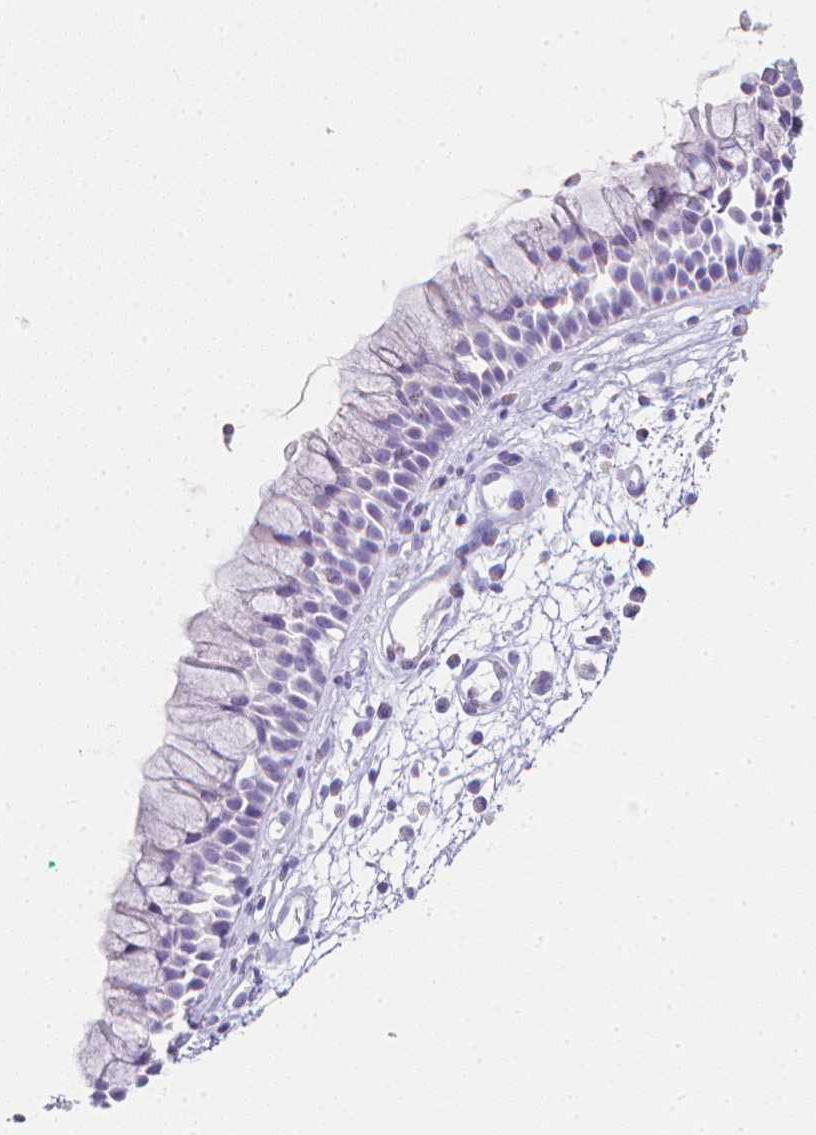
{"staining": {"intensity": "negative", "quantity": "none", "location": "none"}, "tissue": "nasopharynx", "cell_type": "Respiratory epithelial cells", "image_type": "normal", "snomed": [{"axis": "morphology", "description": "Normal tissue, NOS"}, {"axis": "topography", "description": "Nasopharynx"}], "caption": "DAB (3,3'-diaminobenzidine) immunohistochemical staining of normal nasopharynx demonstrates no significant positivity in respiratory epithelial cells.", "gene": "LGALS4", "patient": {"sex": "male", "age": 56}}